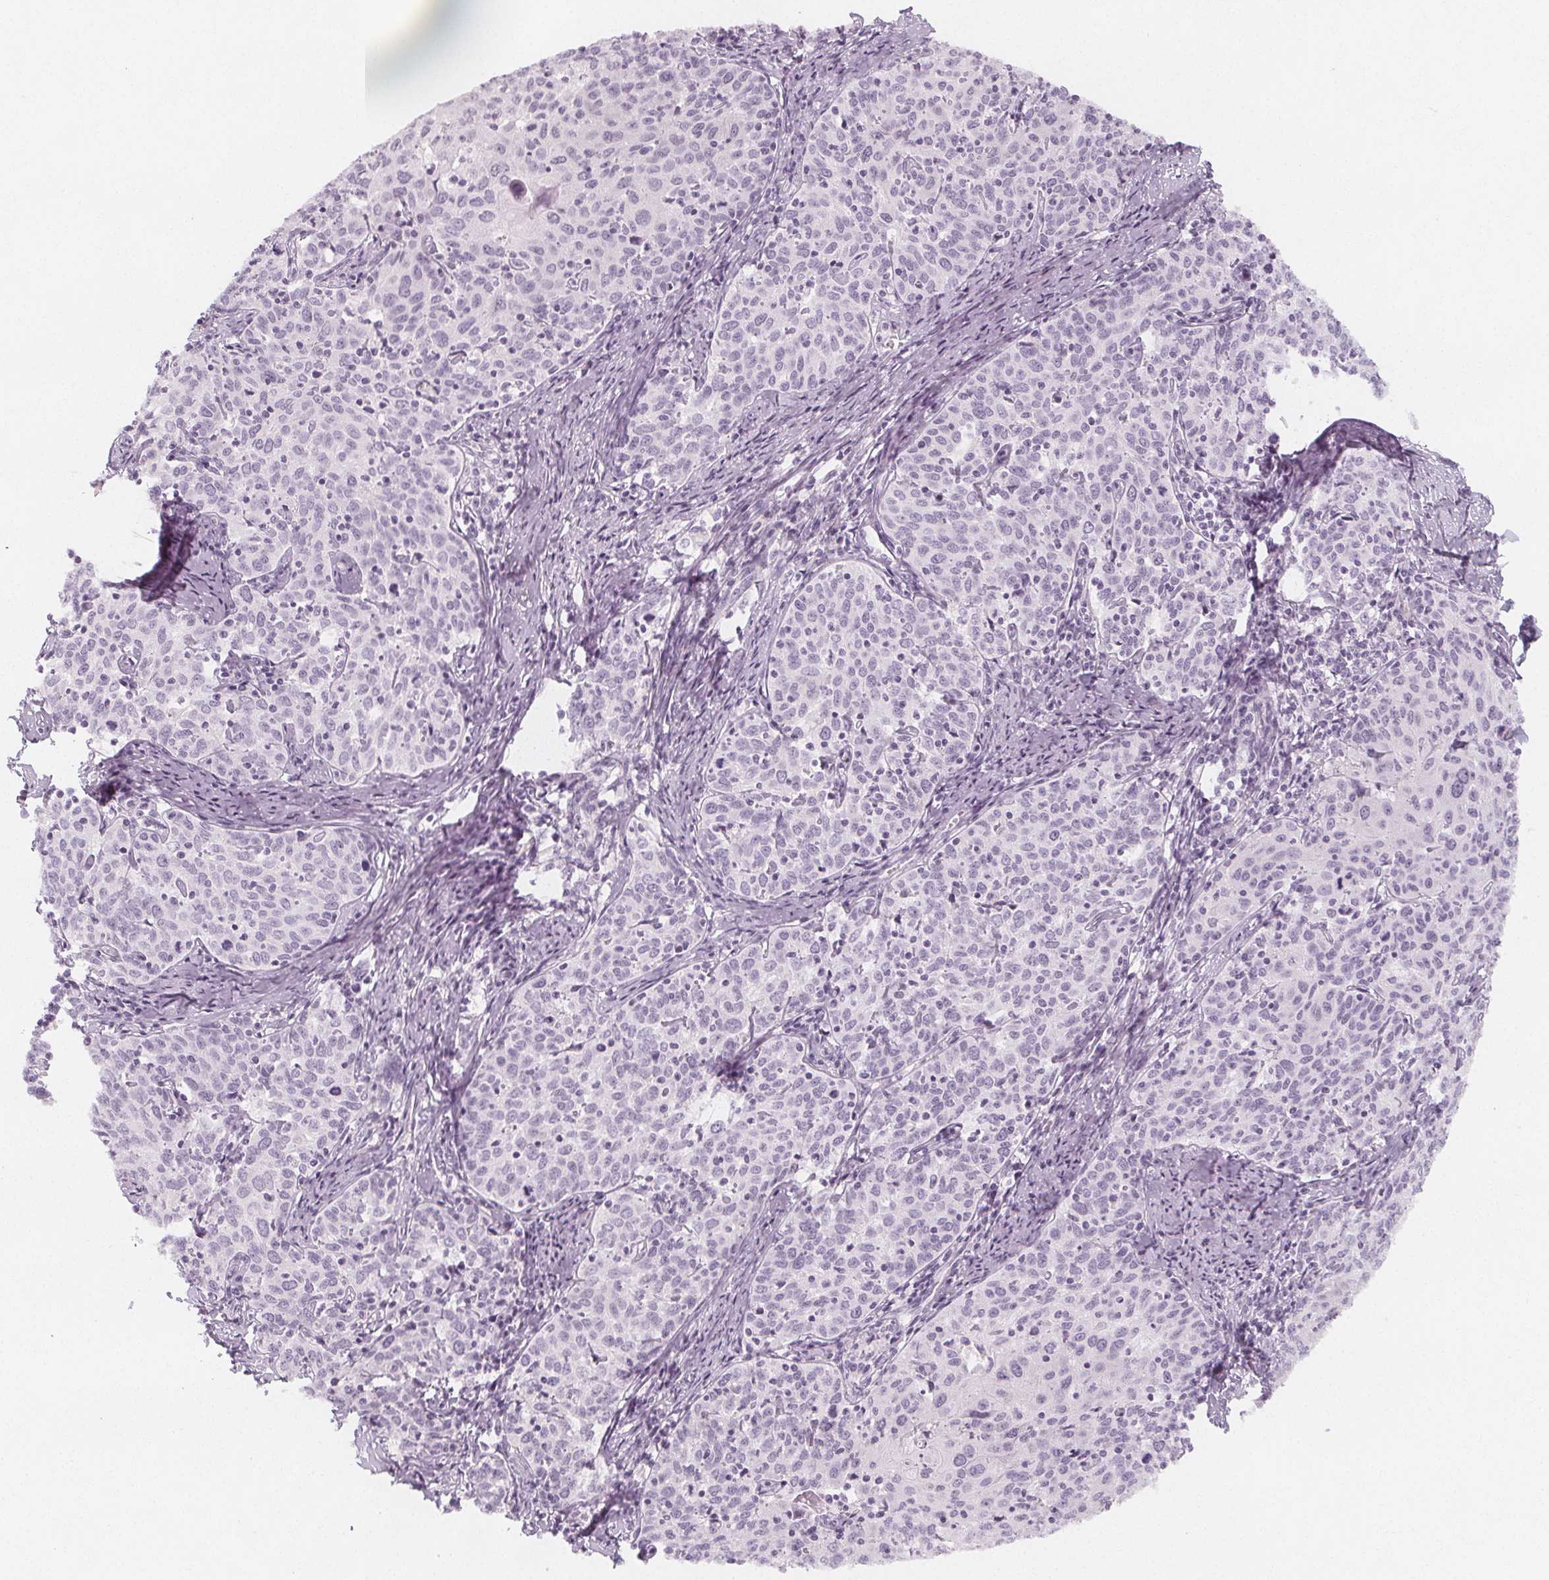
{"staining": {"intensity": "negative", "quantity": "none", "location": "none"}, "tissue": "cervical cancer", "cell_type": "Tumor cells", "image_type": "cancer", "snomed": [{"axis": "morphology", "description": "Squamous cell carcinoma, NOS"}, {"axis": "topography", "description": "Cervix"}], "caption": "A micrograph of human cervical squamous cell carcinoma is negative for staining in tumor cells.", "gene": "MAP1A", "patient": {"sex": "female", "age": 62}}